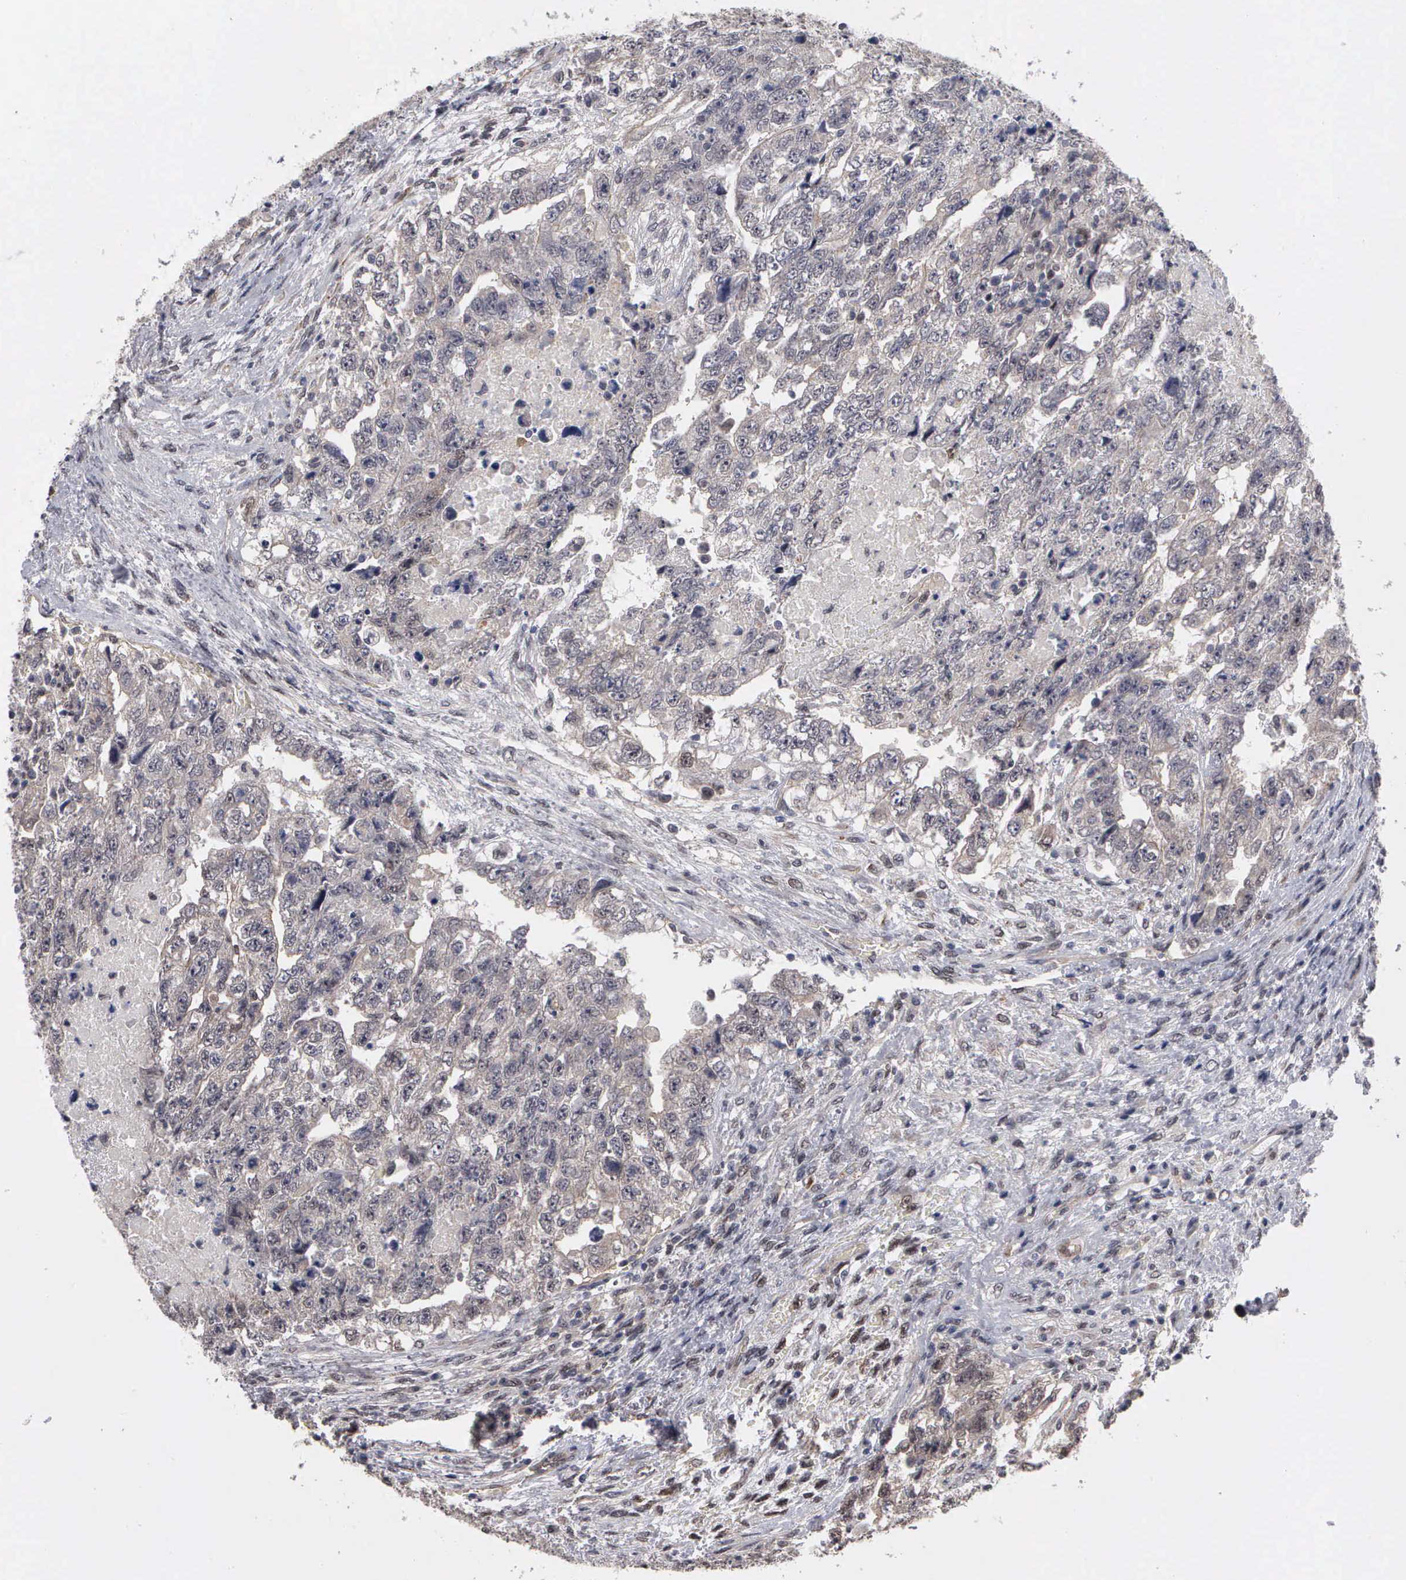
{"staining": {"intensity": "moderate", "quantity": "<25%", "location": "cytoplasmic/membranous,nuclear"}, "tissue": "testis cancer", "cell_type": "Tumor cells", "image_type": "cancer", "snomed": [{"axis": "morphology", "description": "Carcinoma, Embryonal, NOS"}, {"axis": "topography", "description": "Testis"}], "caption": "Testis embryonal carcinoma stained for a protein shows moderate cytoplasmic/membranous and nuclear positivity in tumor cells. The protein of interest is shown in brown color, while the nuclei are stained blue.", "gene": "ZBTB33", "patient": {"sex": "male", "age": 36}}